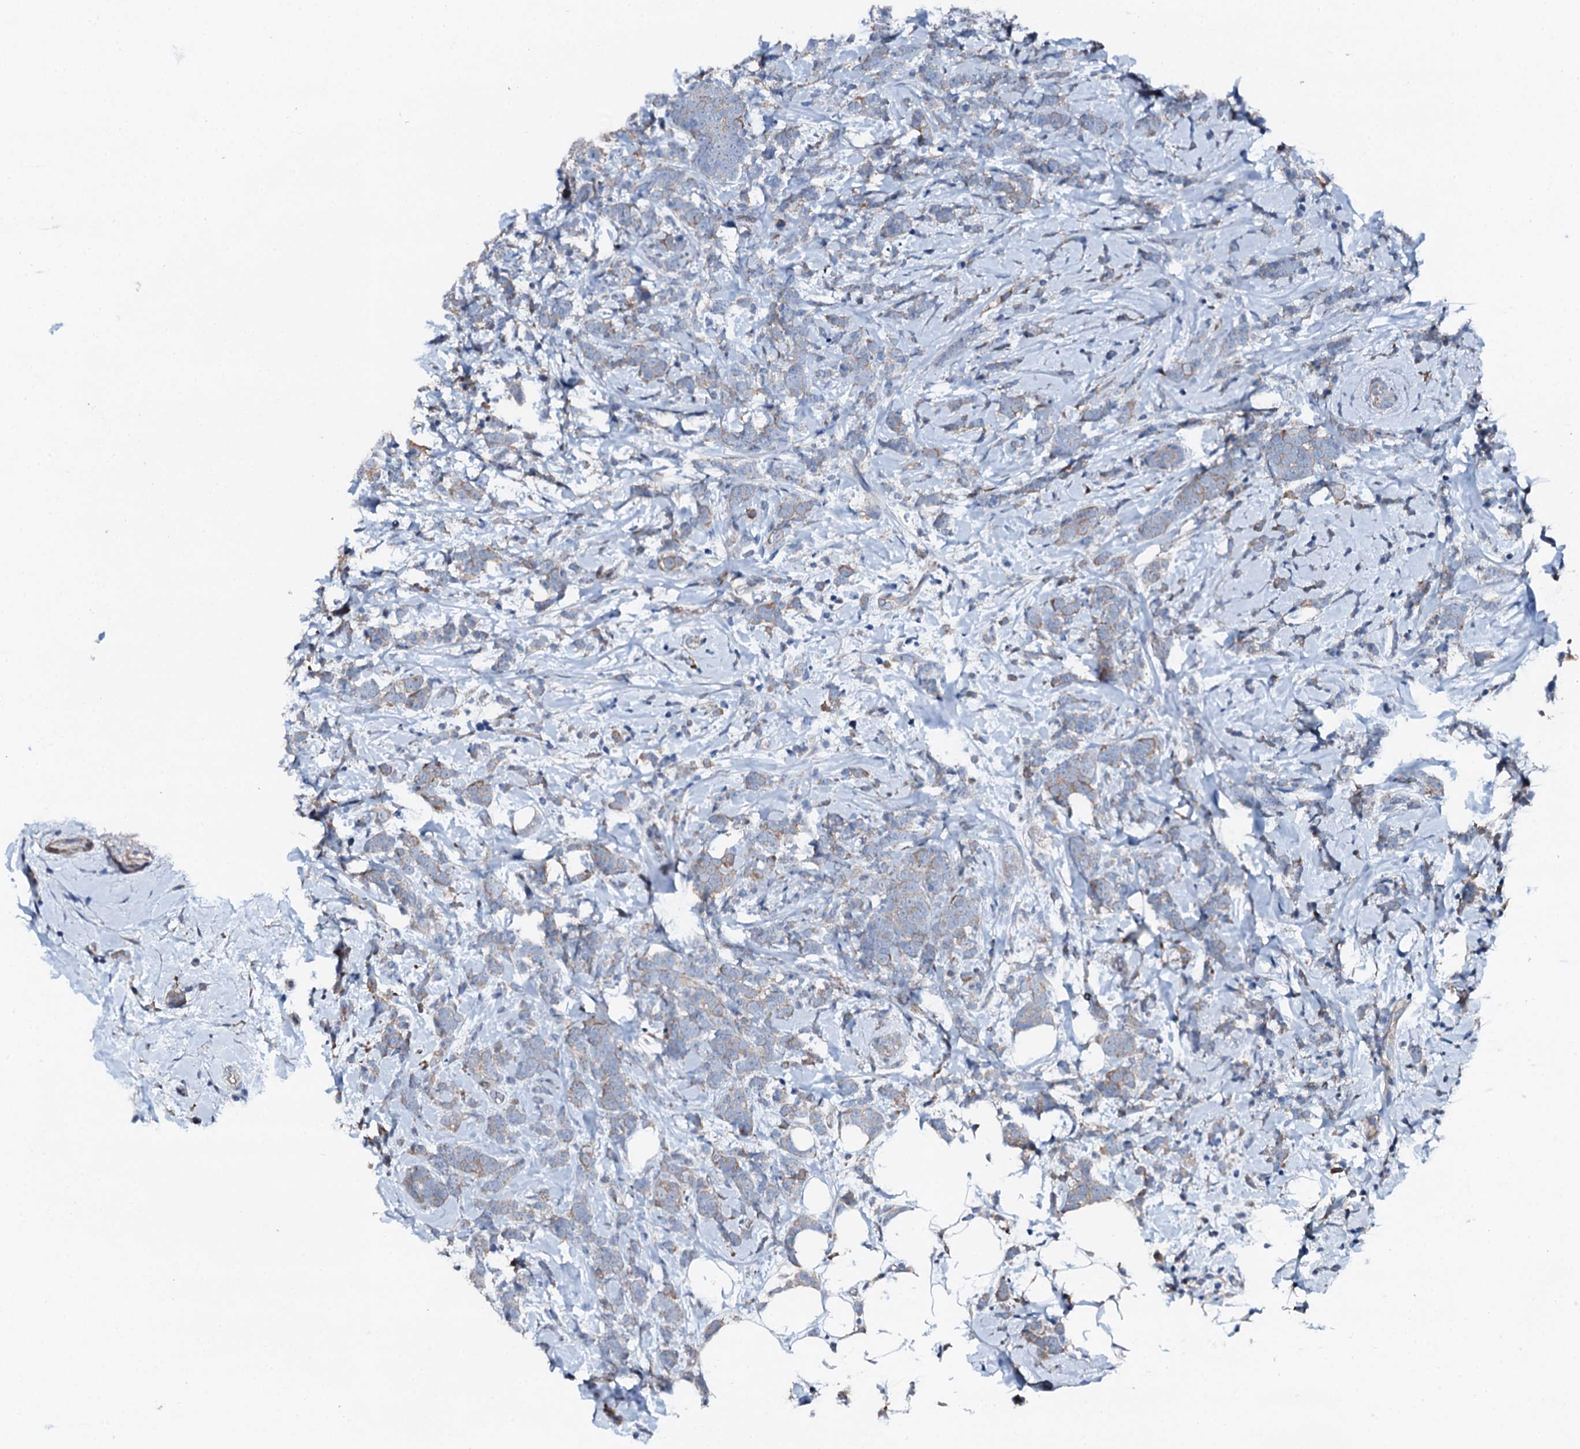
{"staining": {"intensity": "weak", "quantity": "<25%", "location": "cytoplasmic/membranous"}, "tissue": "breast cancer", "cell_type": "Tumor cells", "image_type": "cancer", "snomed": [{"axis": "morphology", "description": "Lobular carcinoma"}, {"axis": "topography", "description": "Breast"}], "caption": "This is a image of IHC staining of breast cancer, which shows no expression in tumor cells.", "gene": "GFOD2", "patient": {"sex": "female", "age": 58}}